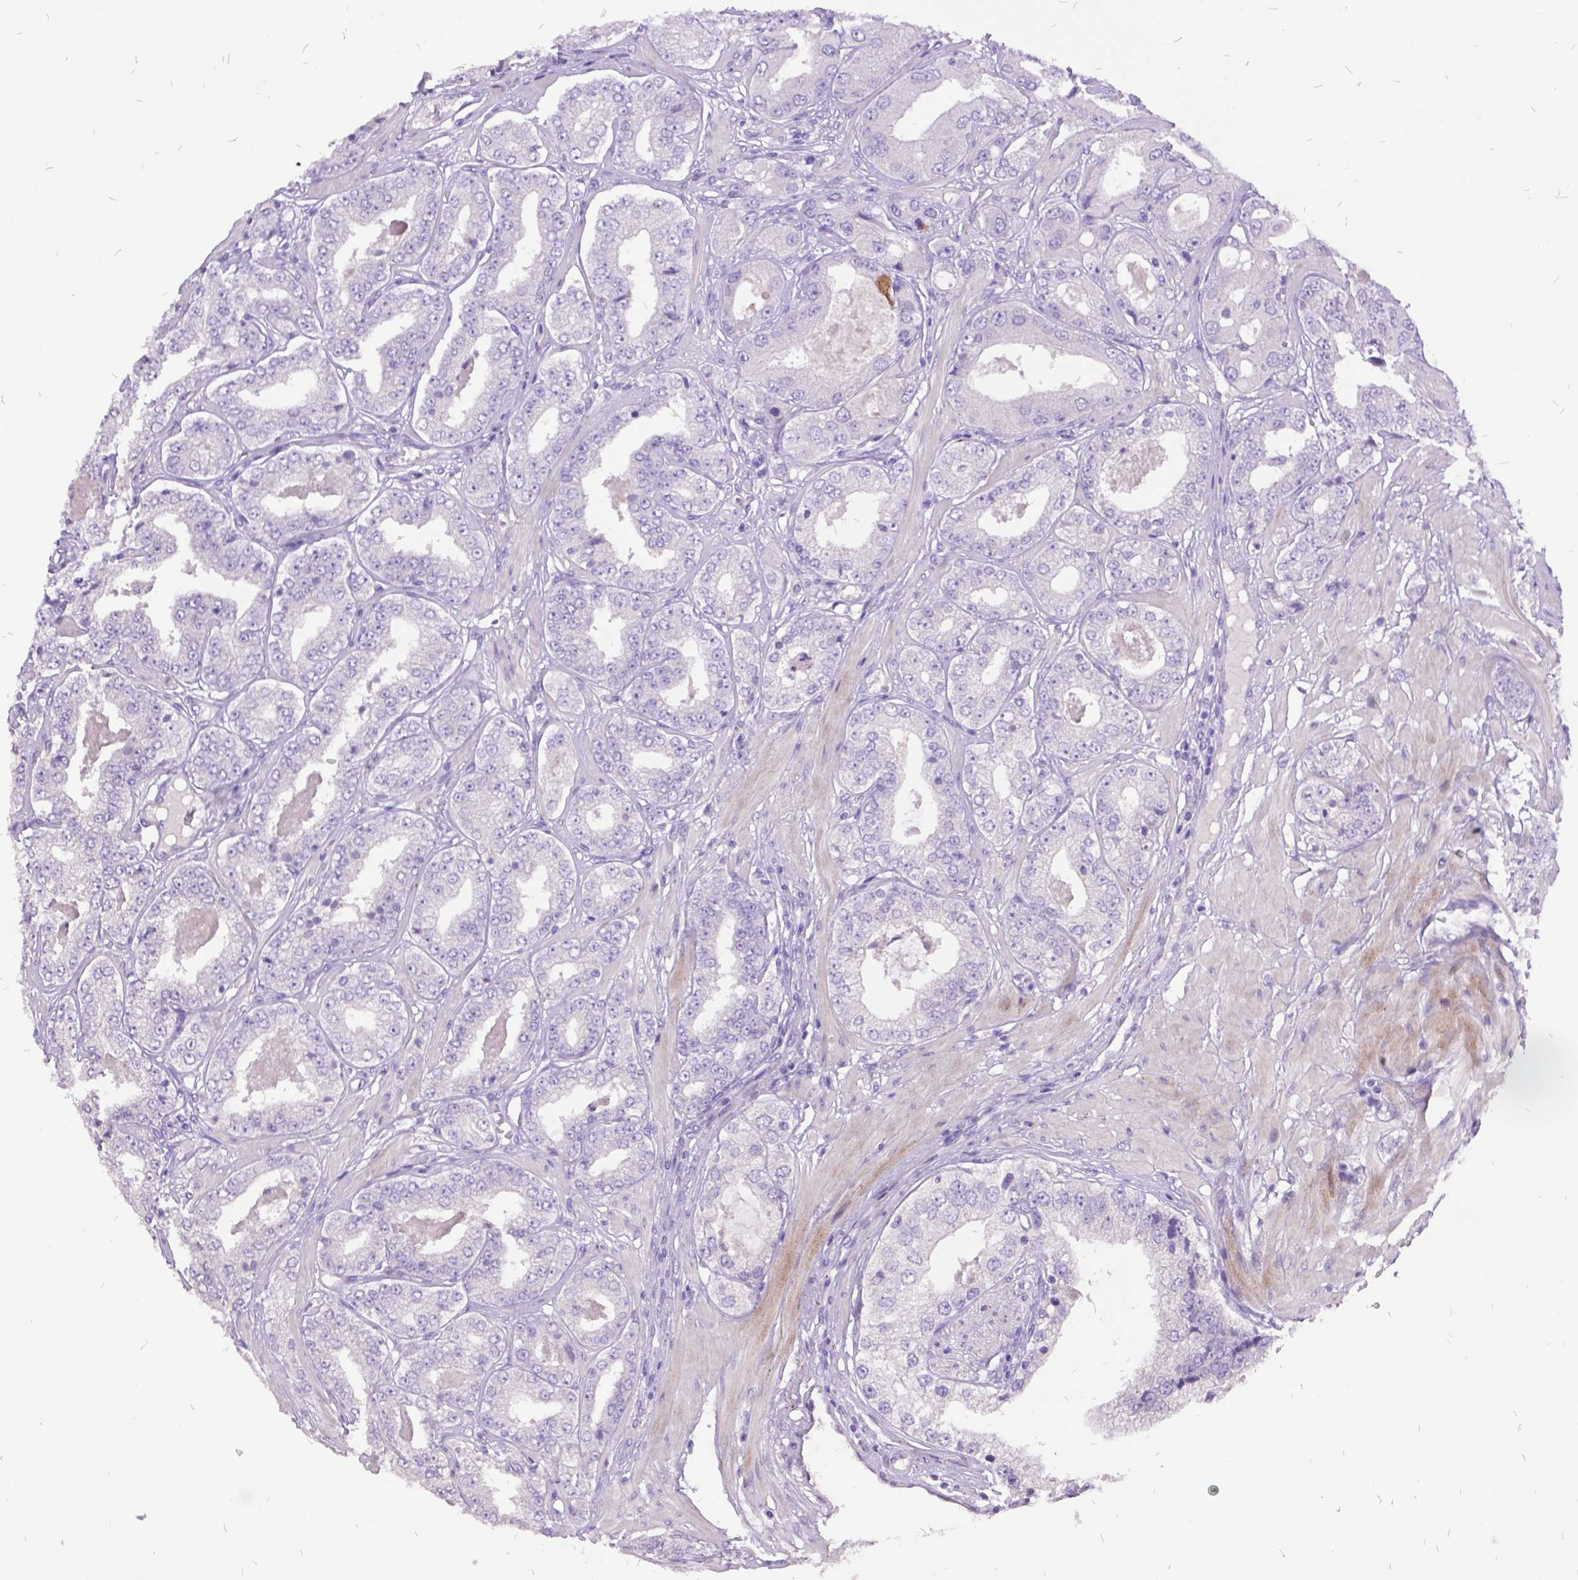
{"staining": {"intensity": "negative", "quantity": "none", "location": "none"}, "tissue": "prostate cancer", "cell_type": "Tumor cells", "image_type": "cancer", "snomed": [{"axis": "morphology", "description": "Adenocarcinoma, Low grade"}, {"axis": "topography", "description": "Prostate"}], "caption": "IHC of prostate cancer (adenocarcinoma (low-grade)) demonstrates no expression in tumor cells.", "gene": "ITGB6", "patient": {"sex": "male", "age": 60}}